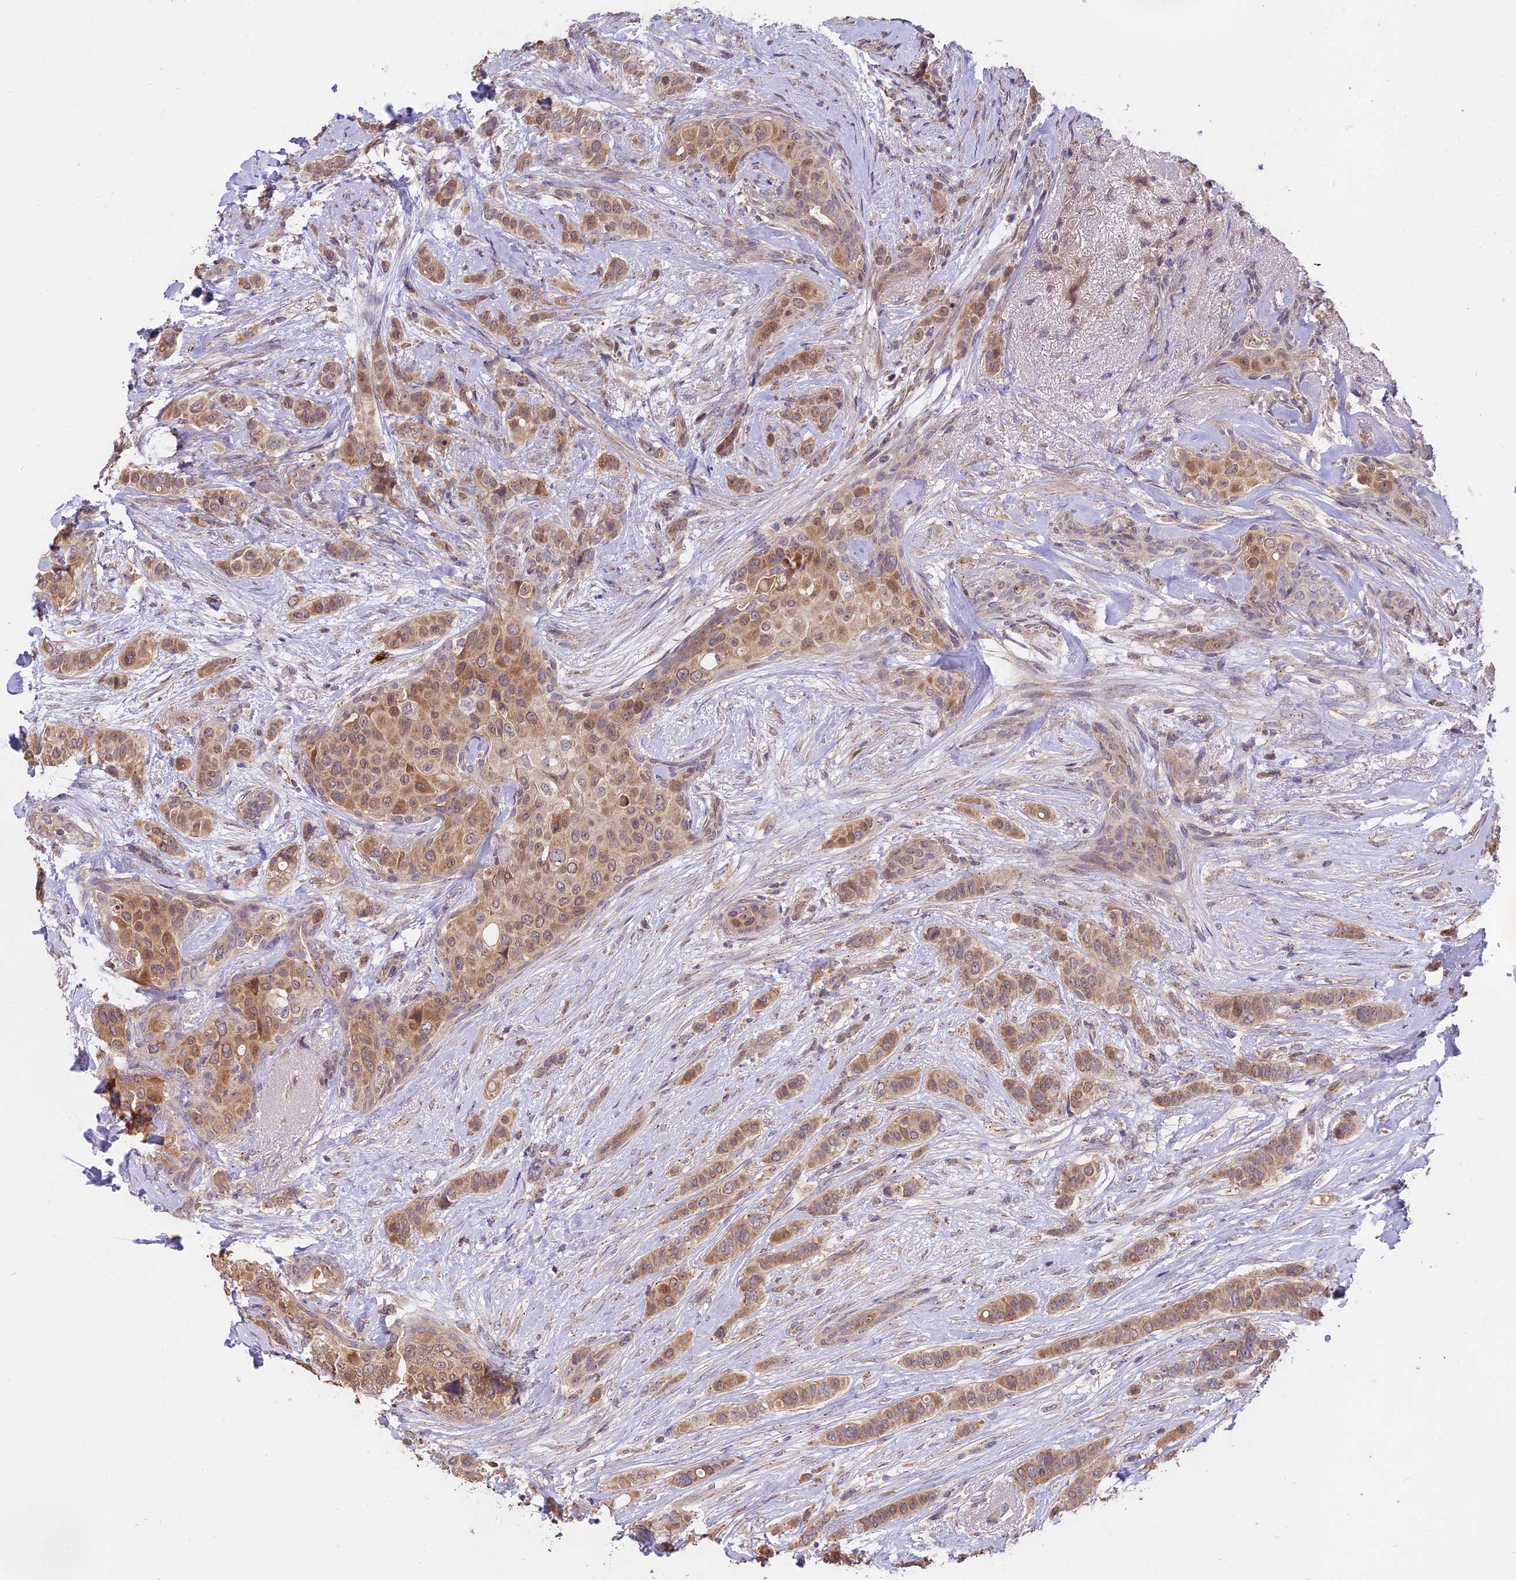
{"staining": {"intensity": "moderate", "quantity": ">75%", "location": "cytoplasmic/membranous"}, "tissue": "breast cancer", "cell_type": "Tumor cells", "image_type": "cancer", "snomed": [{"axis": "morphology", "description": "Lobular carcinoma"}, {"axis": "topography", "description": "Breast"}], "caption": "The micrograph displays staining of breast cancer (lobular carcinoma), revealing moderate cytoplasmic/membranous protein positivity (brown color) within tumor cells.", "gene": "MEMO1", "patient": {"sex": "female", "age": 51}}